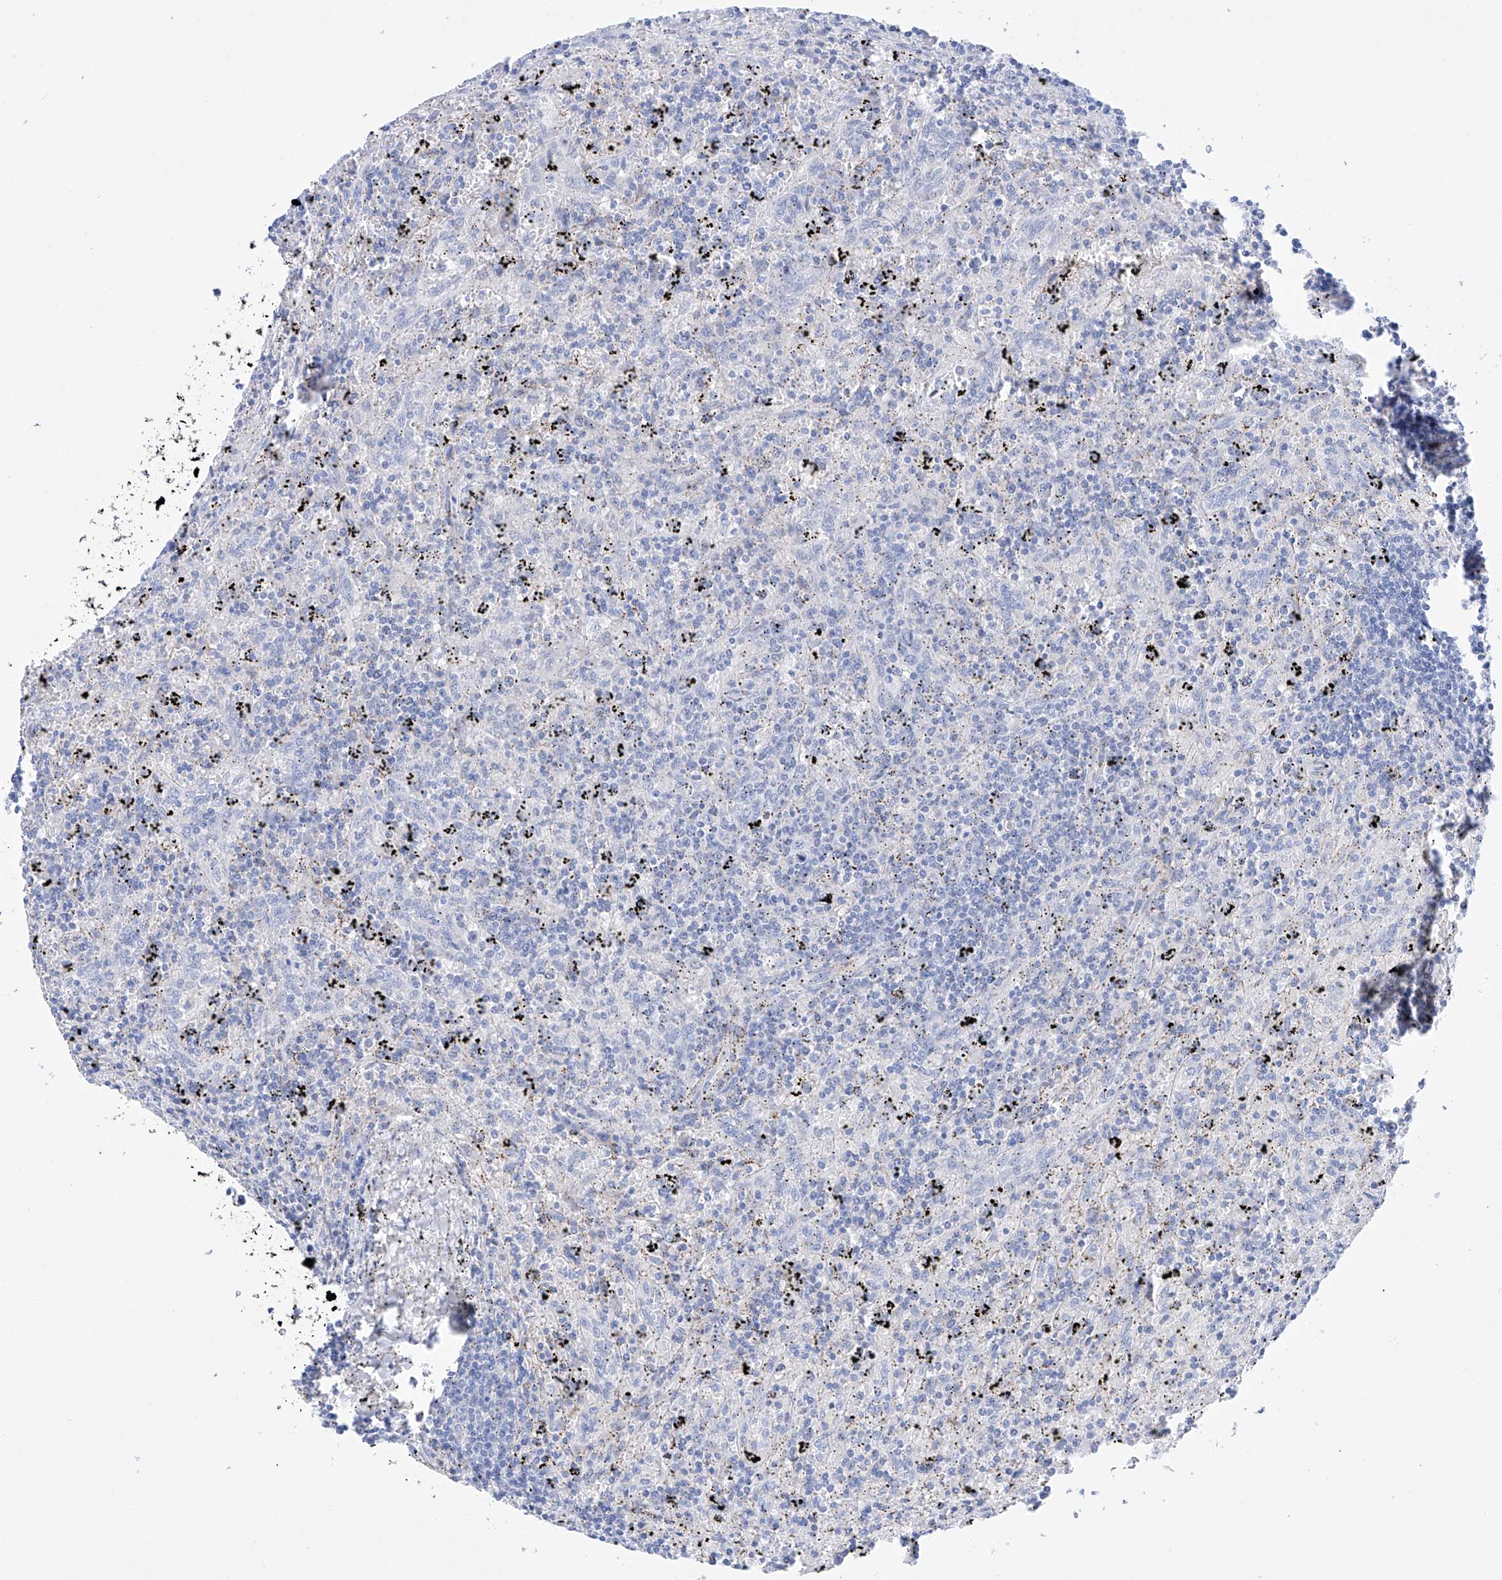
{"staining": {"intensity": "negative", "quantity": "none", "location": "none"}, "tissue": "lymphoma", "cell_type": "Tumor cells", "image_type": "cancer", "snomed": [{"axis": "morphology", "description": "Malignant lymphoma, non-Hodgkin's type, Low grade"}, {"axis": "topography", "description": "Spleen"}], "caption": "Immunohistochemical staining of human malignant lymphoma, non-Hodgkin's type (low-grade) shows no significant positivity in tumor cells.", "gene": "LURAP1", "patient": {"sex": "male", "age": 76}}